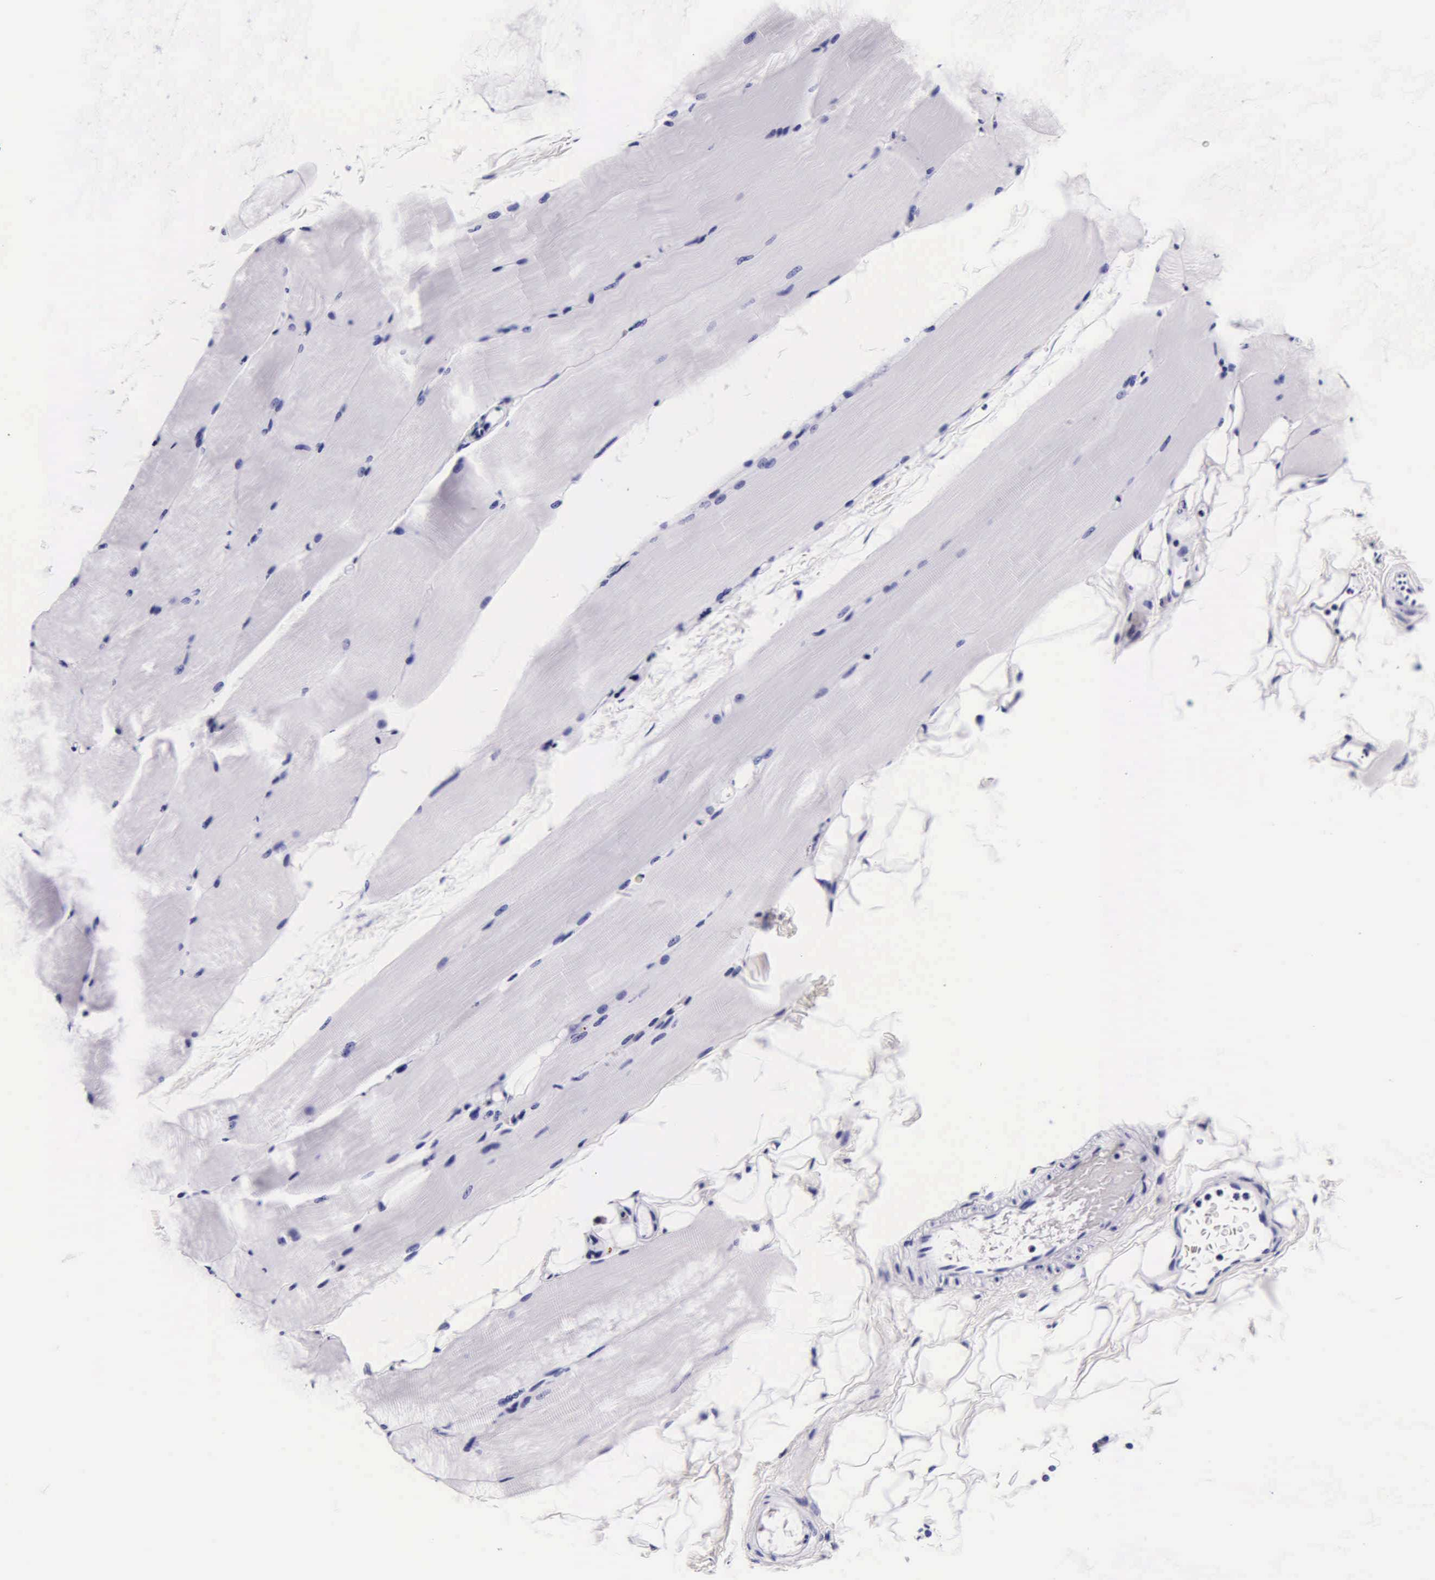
{"staining": {"intensity": "negative", "quantity": "none", "location": "none"}, "tissue": "skeletal muscle", "cell_type": "Myocytes", "image_type": "normal", "snomed": [{"axis": "morphology", "description": "Normal tissue, NOS"}, {"axis": "topography", "description": "Skeletal muscle"}, {"axis": "topography", "description": "Parathyroid gland"}], "caption": "The immunohistochemistry histopathology image has no significant expression in myocytes of skeletal muscle. (Brightfield microscopy of DAB immunohistochemistry (IHC) at high magnification).", "gene": "DGCR2", "patient": {"sex": "female", "age": 37}}